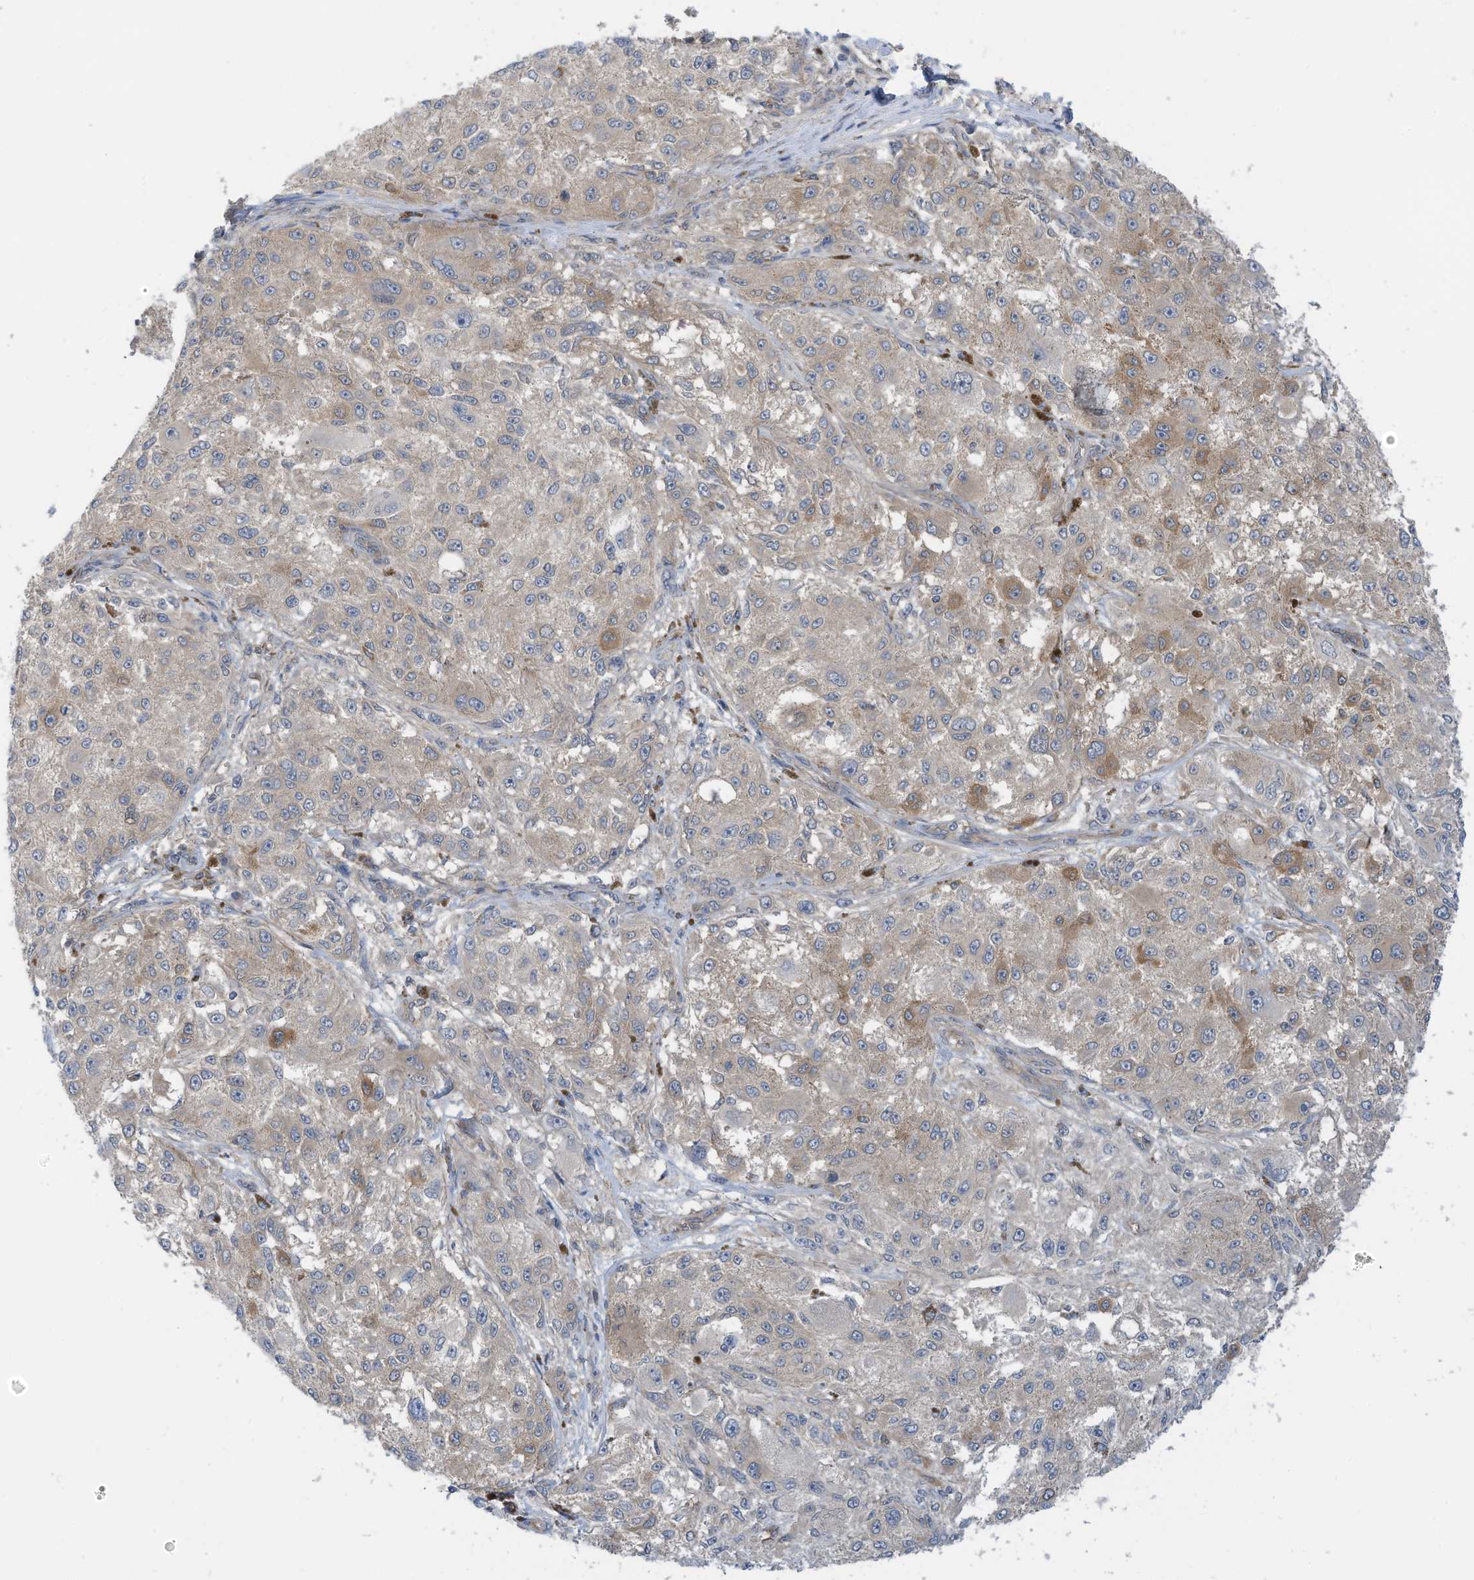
{"staining": {"intensity": "weak", "quantity": "<25%", "location": "cytoplasmic/membranous"}, "tissue": "melanoma", "cell_type": "Tumor cells", "image_type": "cancer", "snomed": [{"axis": "morphology", "description": "Necrosis, NOS"}, {"axis": "morphology", "description": "Malignant melanoma, NOS"}, {"axis": "topography", "description": "Skin"}], "caption": "Human malignant melanoma stained for a protein using immunohistochemistry (IHC) reveals no expression in tumor cells.", "gene": "REPS1", "patient": {"sex": "female", "age": 87}}